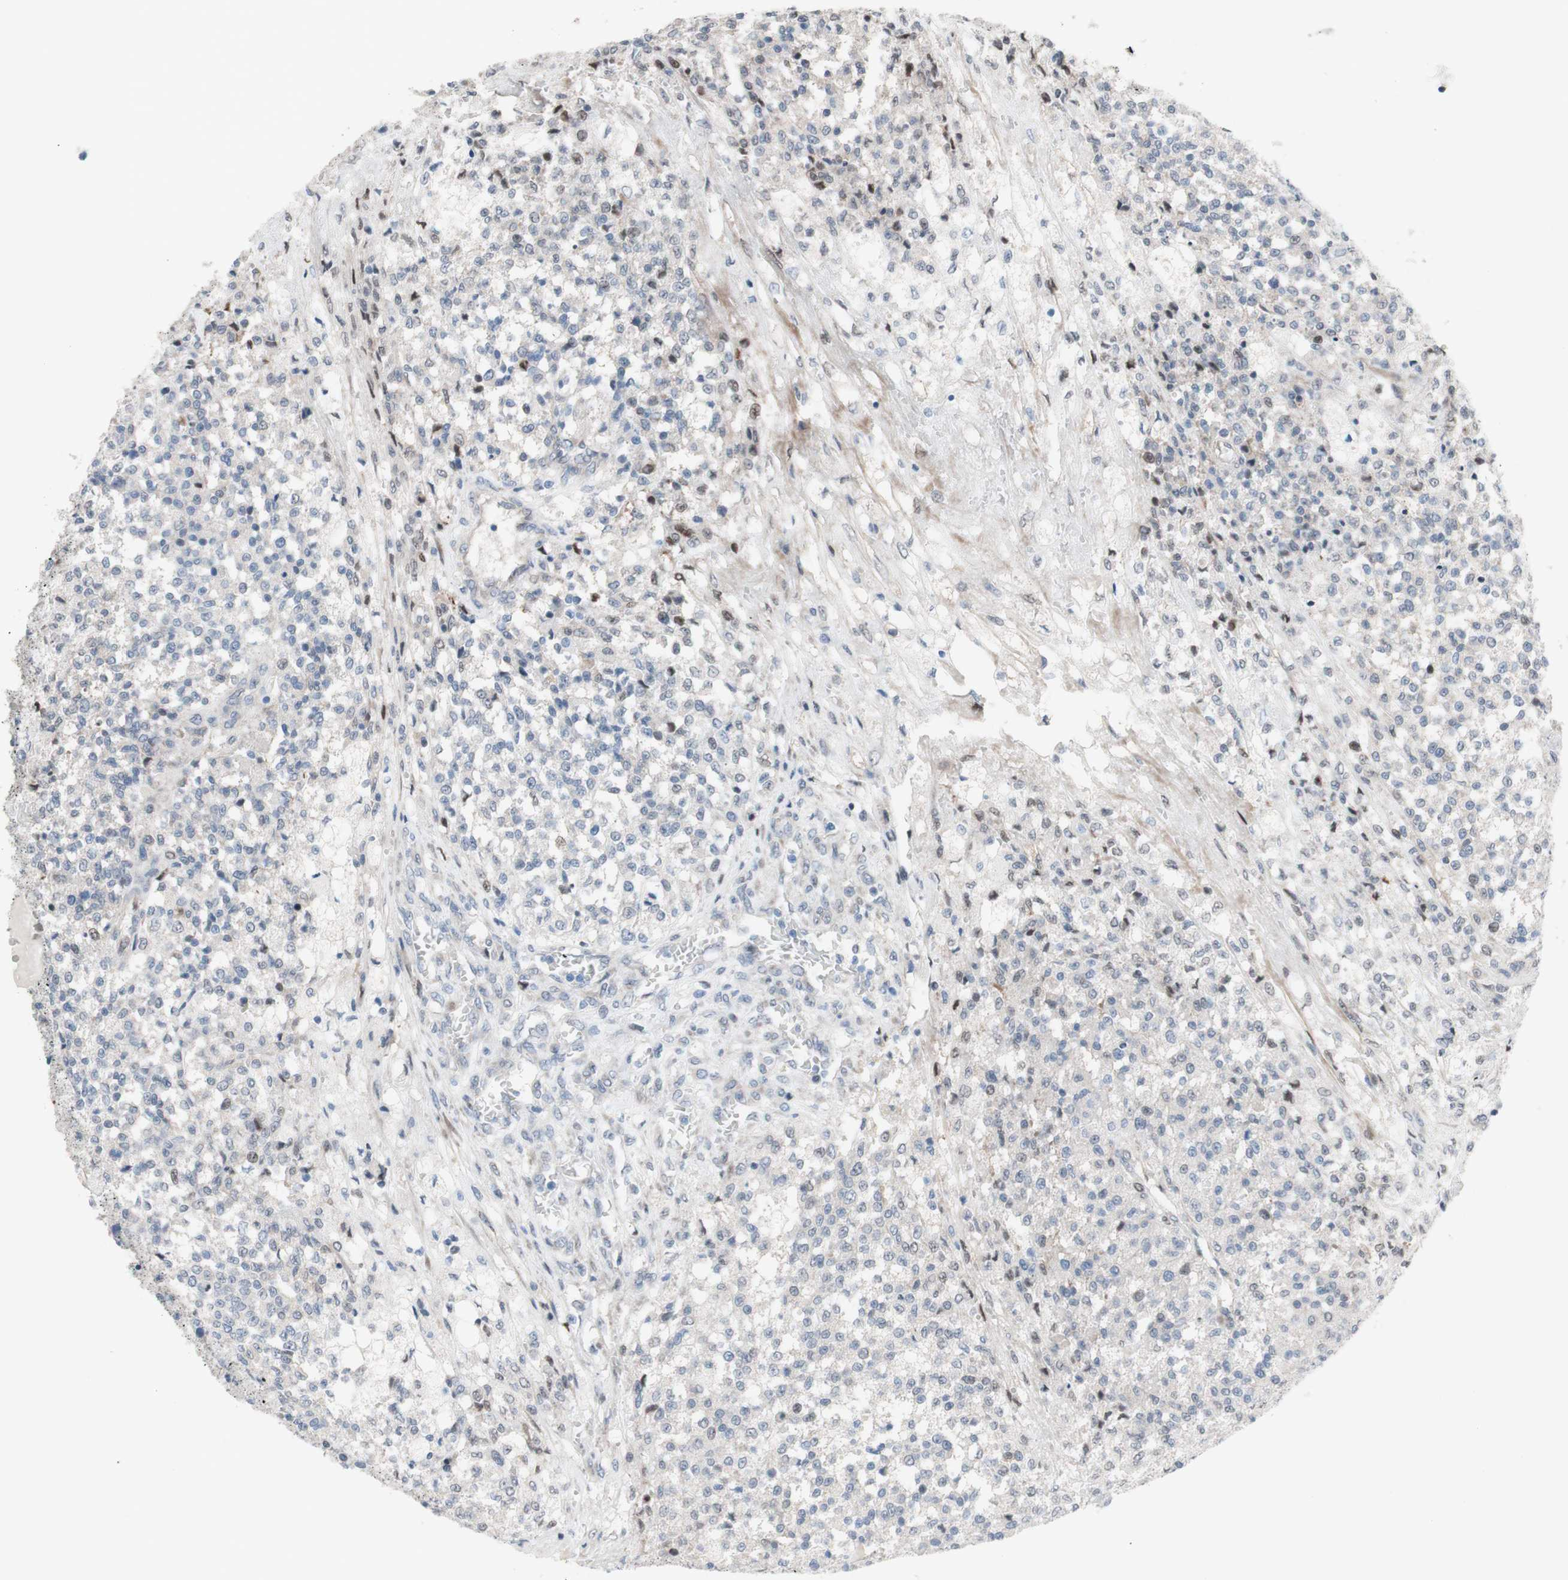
{"staining": {"intensity": "negative", "quantity": "none", "location": "none"}, "tissue": "testis cancer", "cell_type": "Tumor cells", "image_type": "cancer", "snomed": [{"axis": "morphology", "description": "Seminoma, NOS"}, {"axis": "topography", "description": "Testis"}], "caption": "Human testis cancer (seminoma) stained for a protein using immunohistochemistry reveals no positivity in tumor cells.", "gene": "PHTF2", "patient": {"sex": "male", "age": 59}}